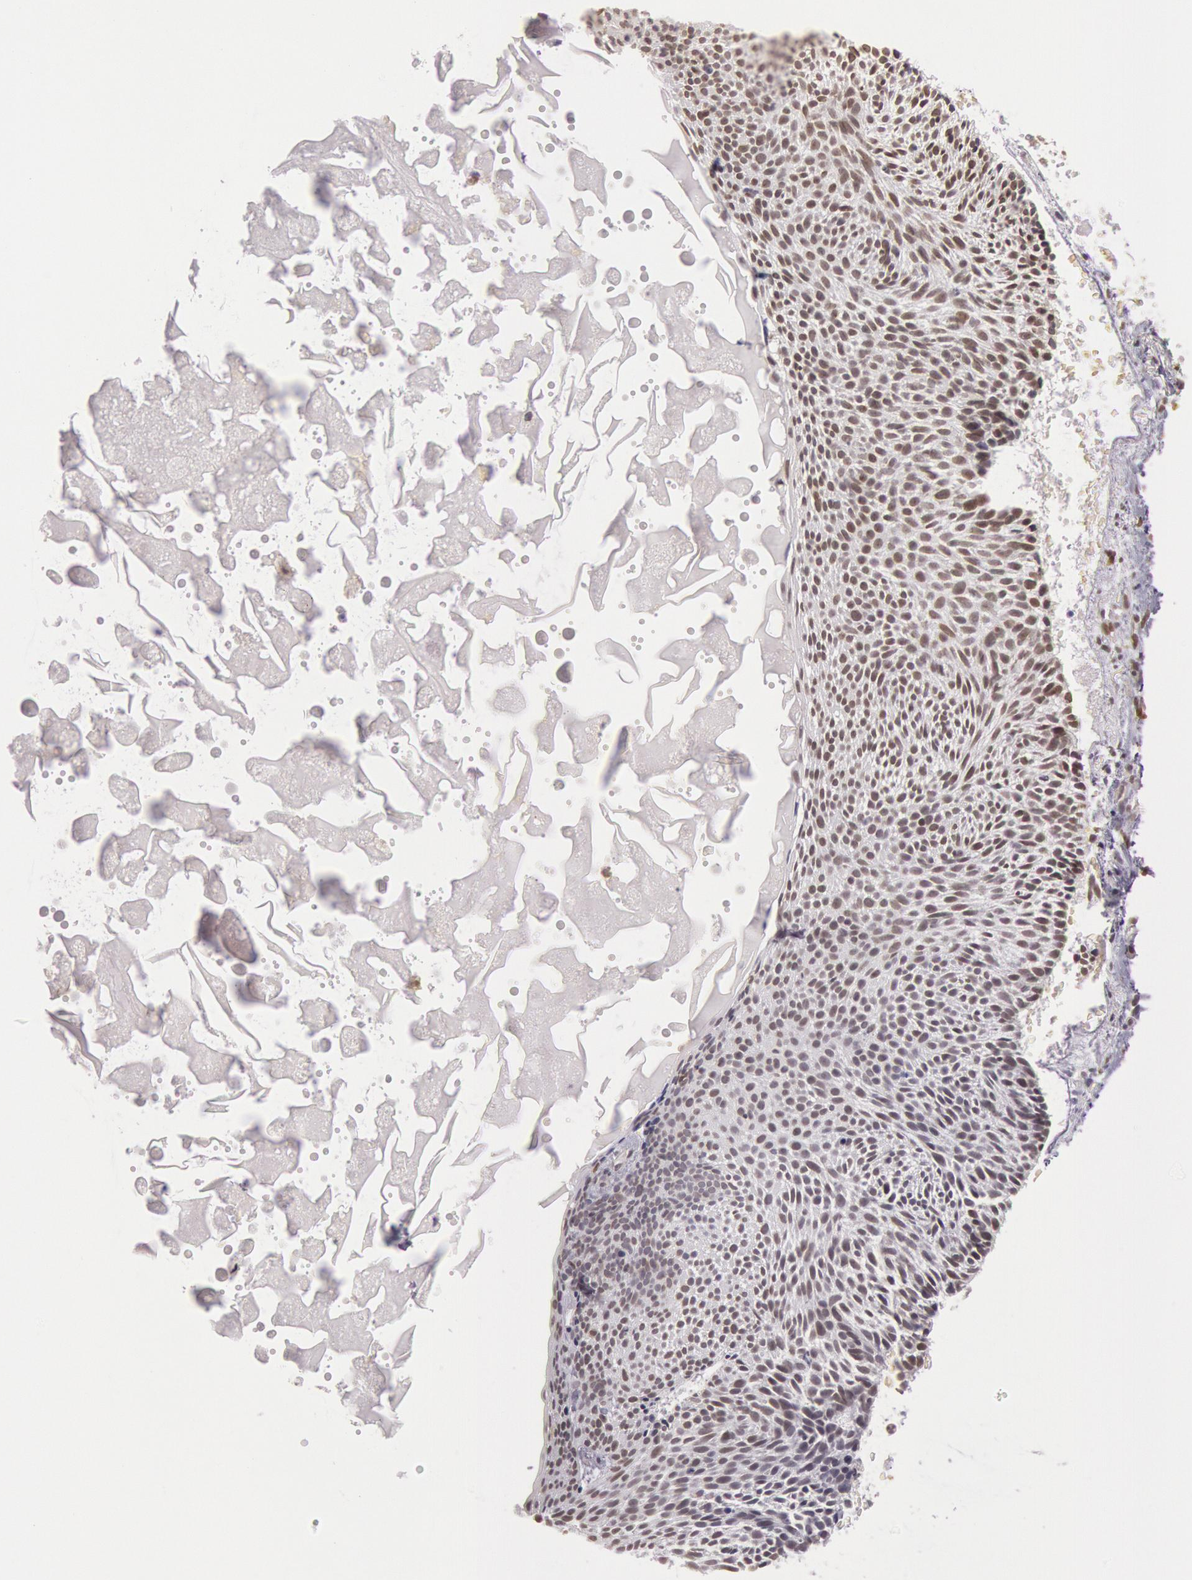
{"staining": {"intensity": "moderate", "quantity": "25%-75%", "location": "nuclear"}, "tissue": "skin cancer", "cell_type": "Tumor cells", "image_type": "cancer", "snomed": [{"axis": "morphology", "description": "Basal cell carcinoma"}, {"axis": "topography", "description": "Skin"}], "caption": "Skin basal cell carcinoma stained with DAB immunohistochemistry shows medium levels of moderate nuclear expression in about 25%-75% of tumor cells. The staining was performed using DAB (3,3'-diaminobenzidine) to visualize the protein expression in brown, while the nuclei were stained in blue with hematoxylin (Magnification: 20x).", "gene": "HIF1A", "patient": {"sex": "male", "age": 84}}